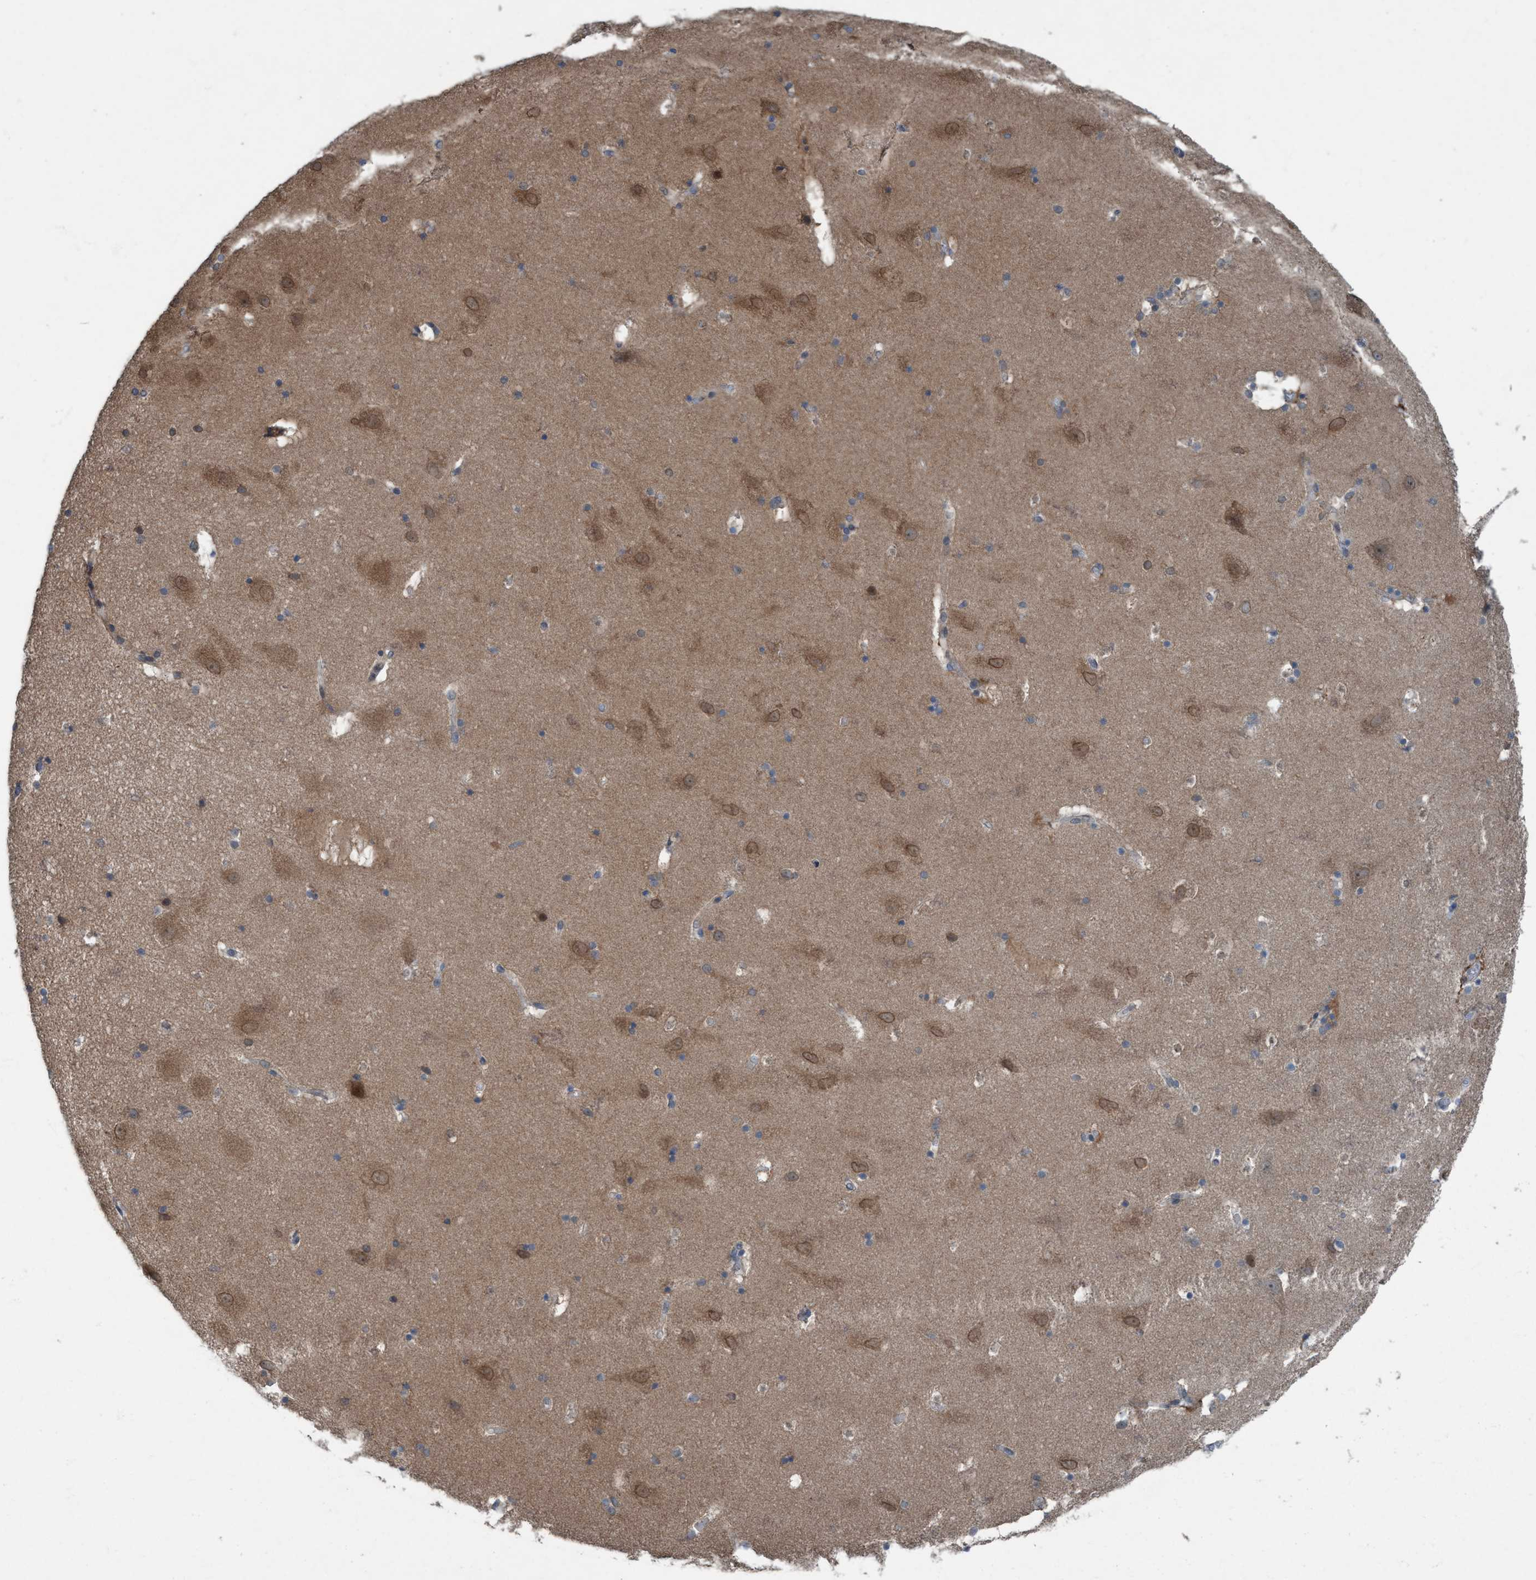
{"staining": {"intensity": "moderate", "quantity": "<25%", "location": "nuclear"}, "tissue": "hippocampus", "cell_type": "Glial cells", "image_type": "normal", "snomed": [{"axis": "morphology", "description": "Normal tissue, NOS"}, {"axis": "topography", "description": "Hippocampus"}], "caption": "Glial cells reveal low levels of moderate nuclear positivity in about <25% of cells in normal hippocampus.", "gene": "NISCH", "patient": {"sex": "male", "age": 45}}